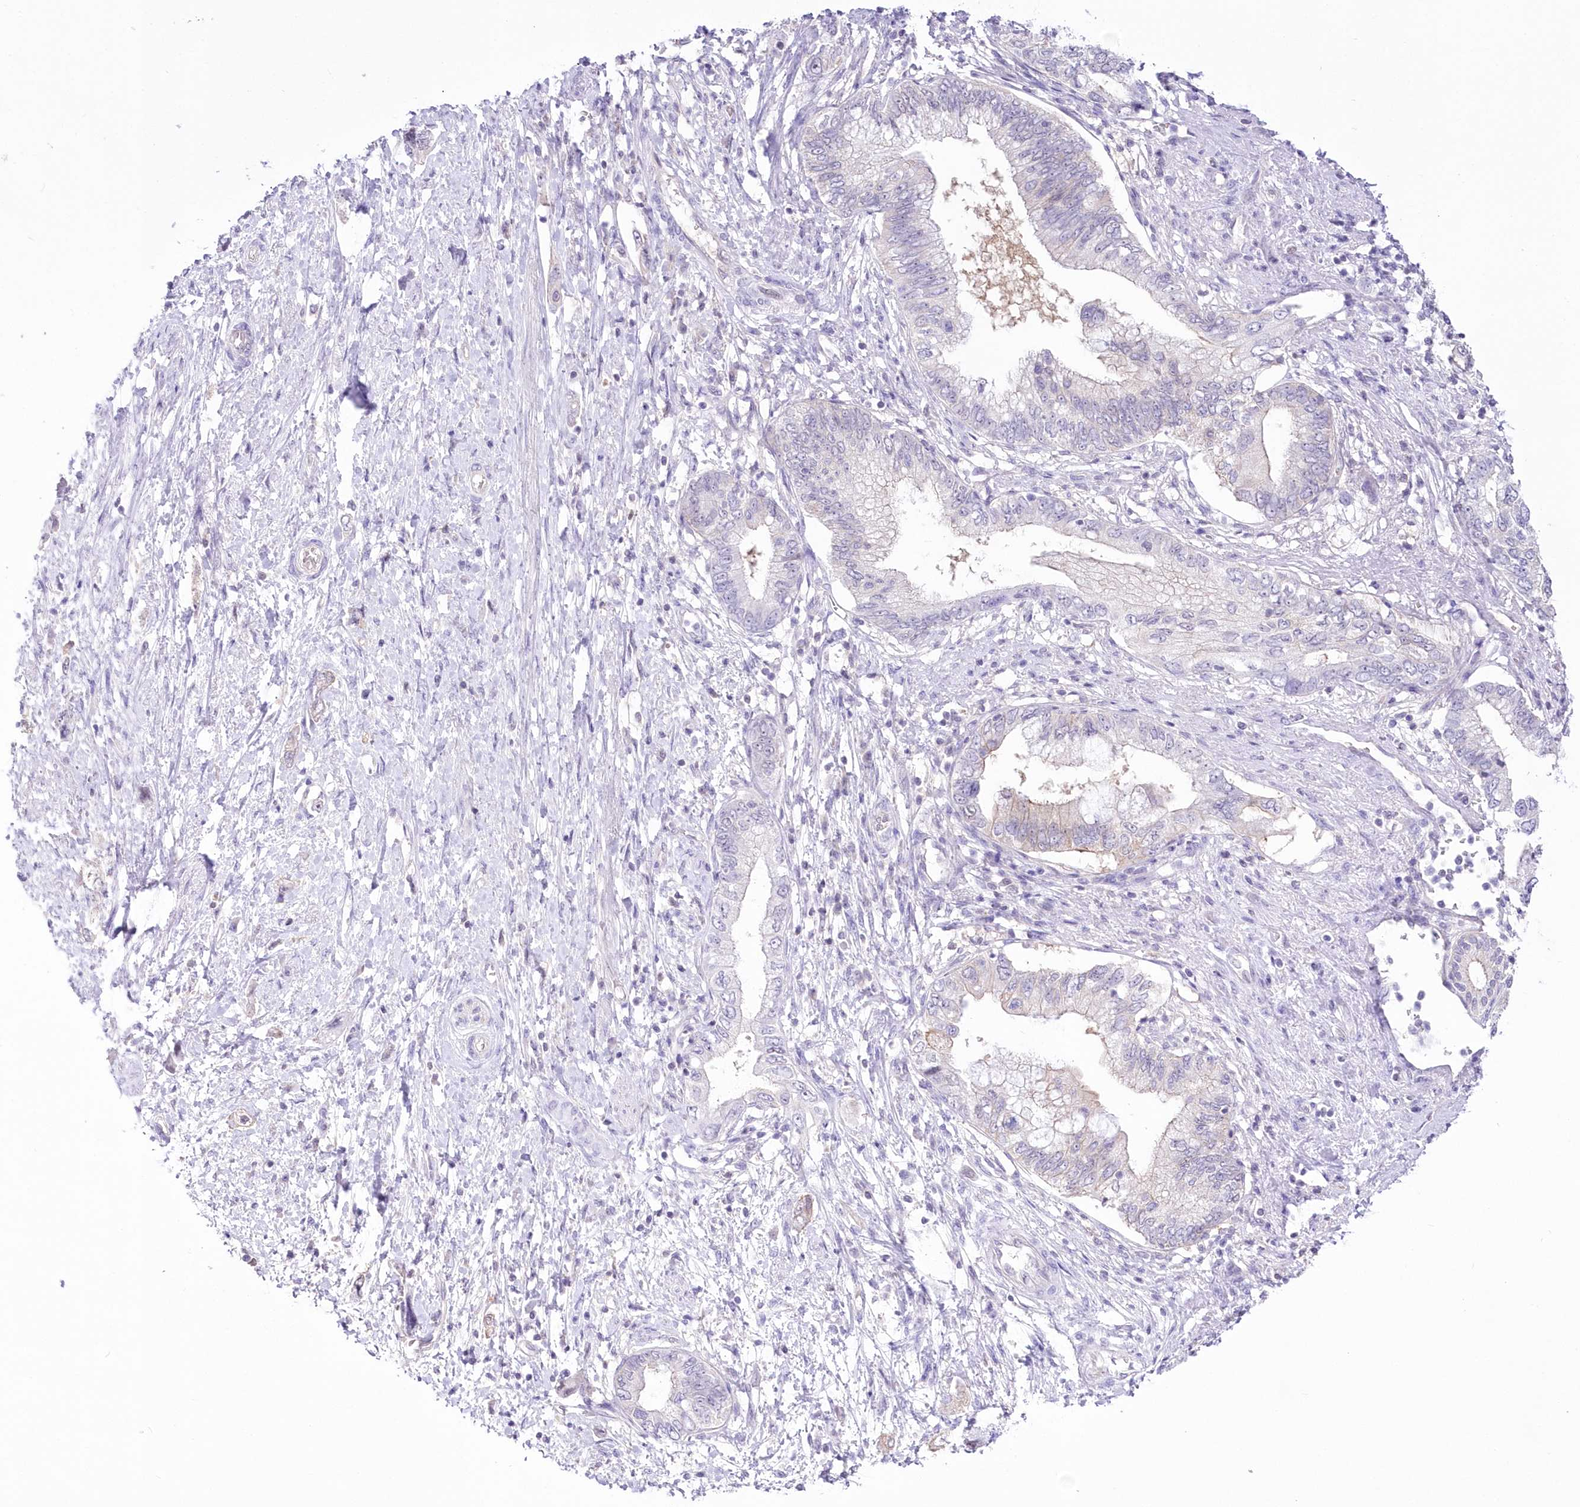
{"staining": {"intensity": "negative", "quantity": "none", "location": "none"}, "tissue": "pancreatic cancer", "cell_type": "Tumor cells", "image_type": "cancer", "snomed": [{"axis": "morphology", "description": "Adenocarcinoma, NOS"}, {"axis": "topography", "description": "Pancreas"}], "caption": "DAB (3,3'-diaminobenzidine) immunohistochemical staining of human pancreatic adenocarcinoma reveals no significant staining in tumor cells. (DAB IHC, high magnification).", "gene": "UBA6", "patient": {"sex": "female", "age": 73}}